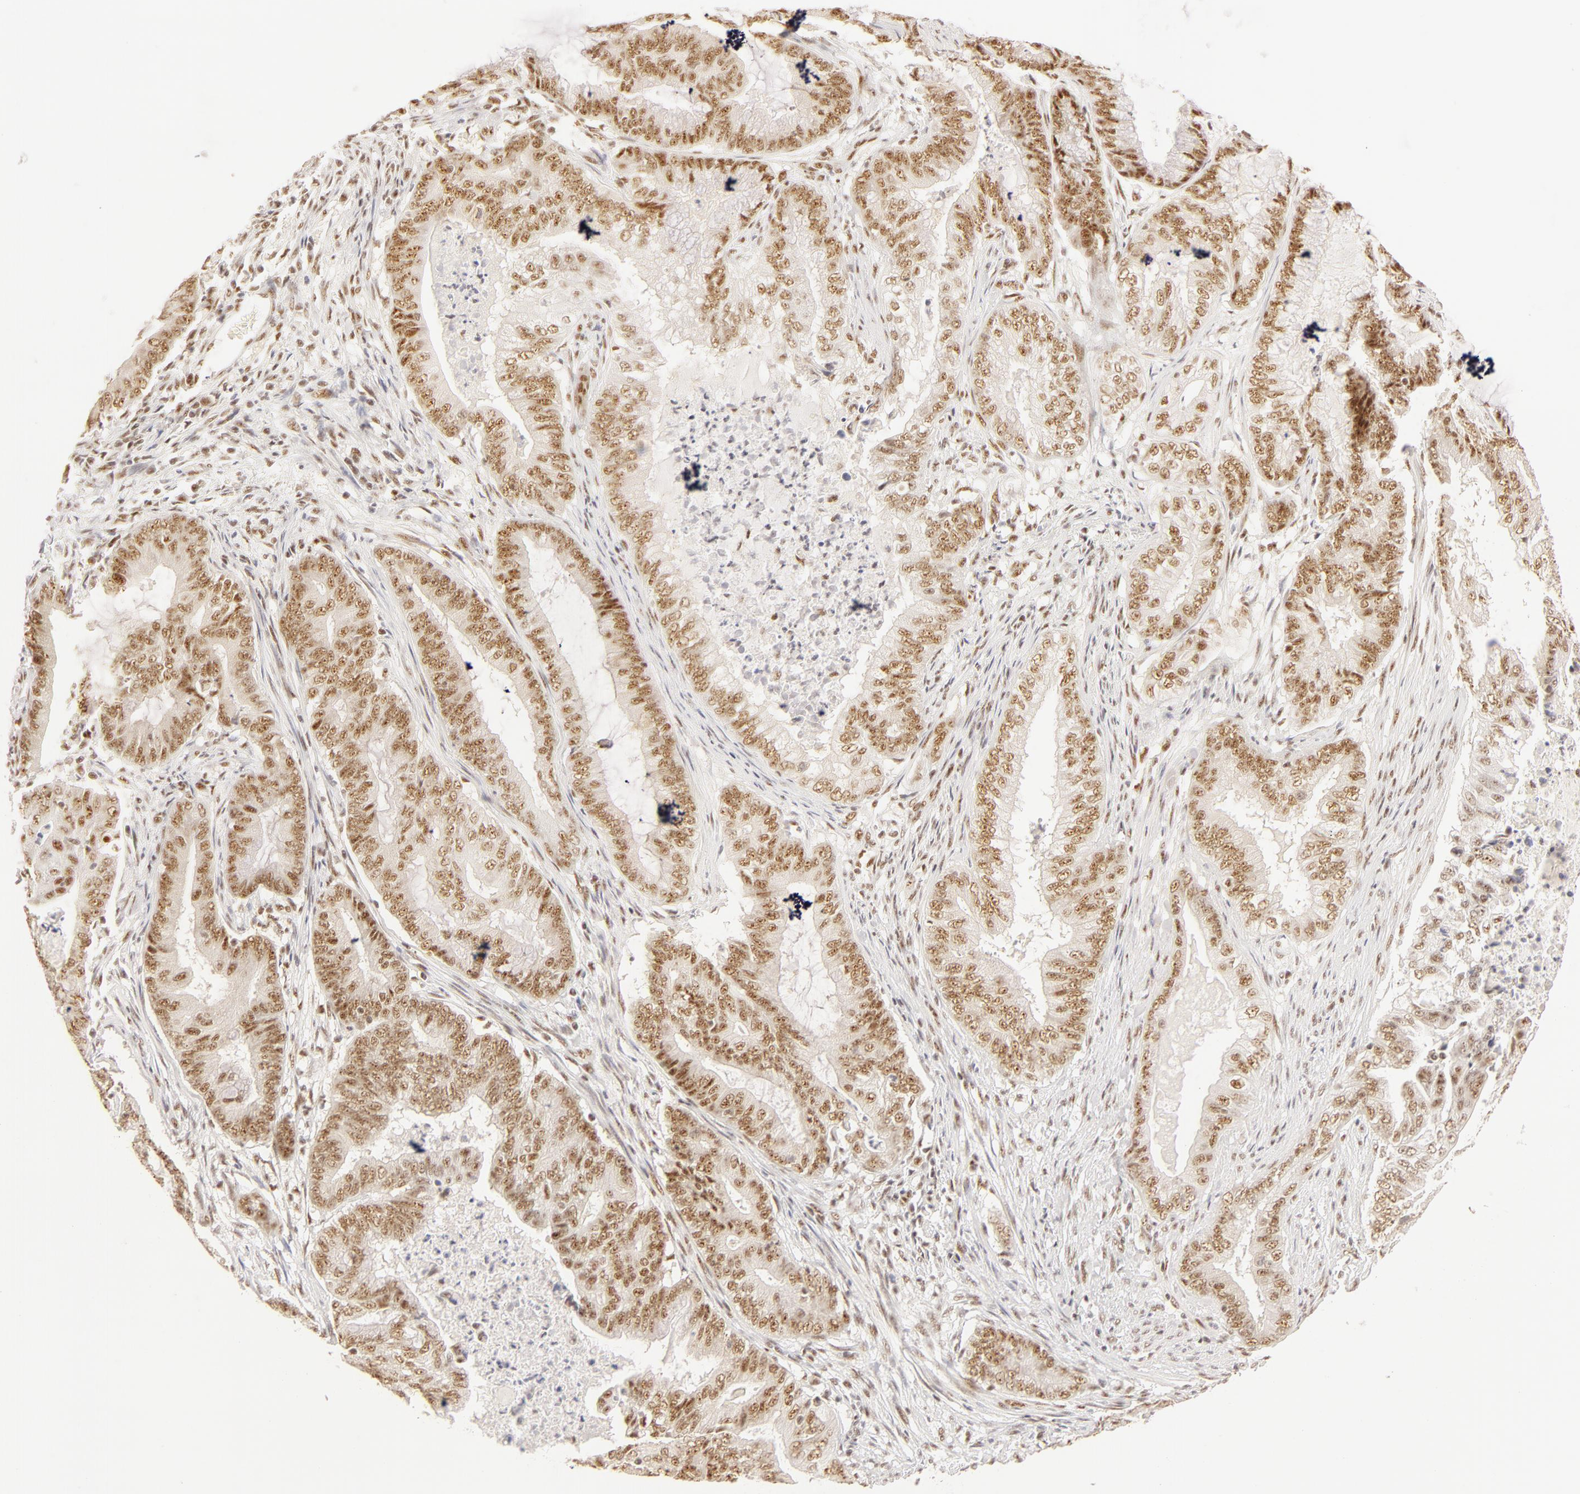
{"staining": {"intensity": "moderate", "quantity": ">75%", "location": "nuclear"}, "tissue": "endometrial cancer", "cell_type": "Tumor cells", "image_type": "cancer", "snomed": [{"axis": "morphology", "description": "Adenocarcinoma, NOS"}, {"axis": "topography", "description": "Endometrium"}], "caption": "Immunohistochemistry (IHC) of endometrial cancer exhibits medium levels of moderate nuclear positivity in about >75% of tumor cells.", "gene": "RBM39", "patient": {"sex": "female", "age": 63}}